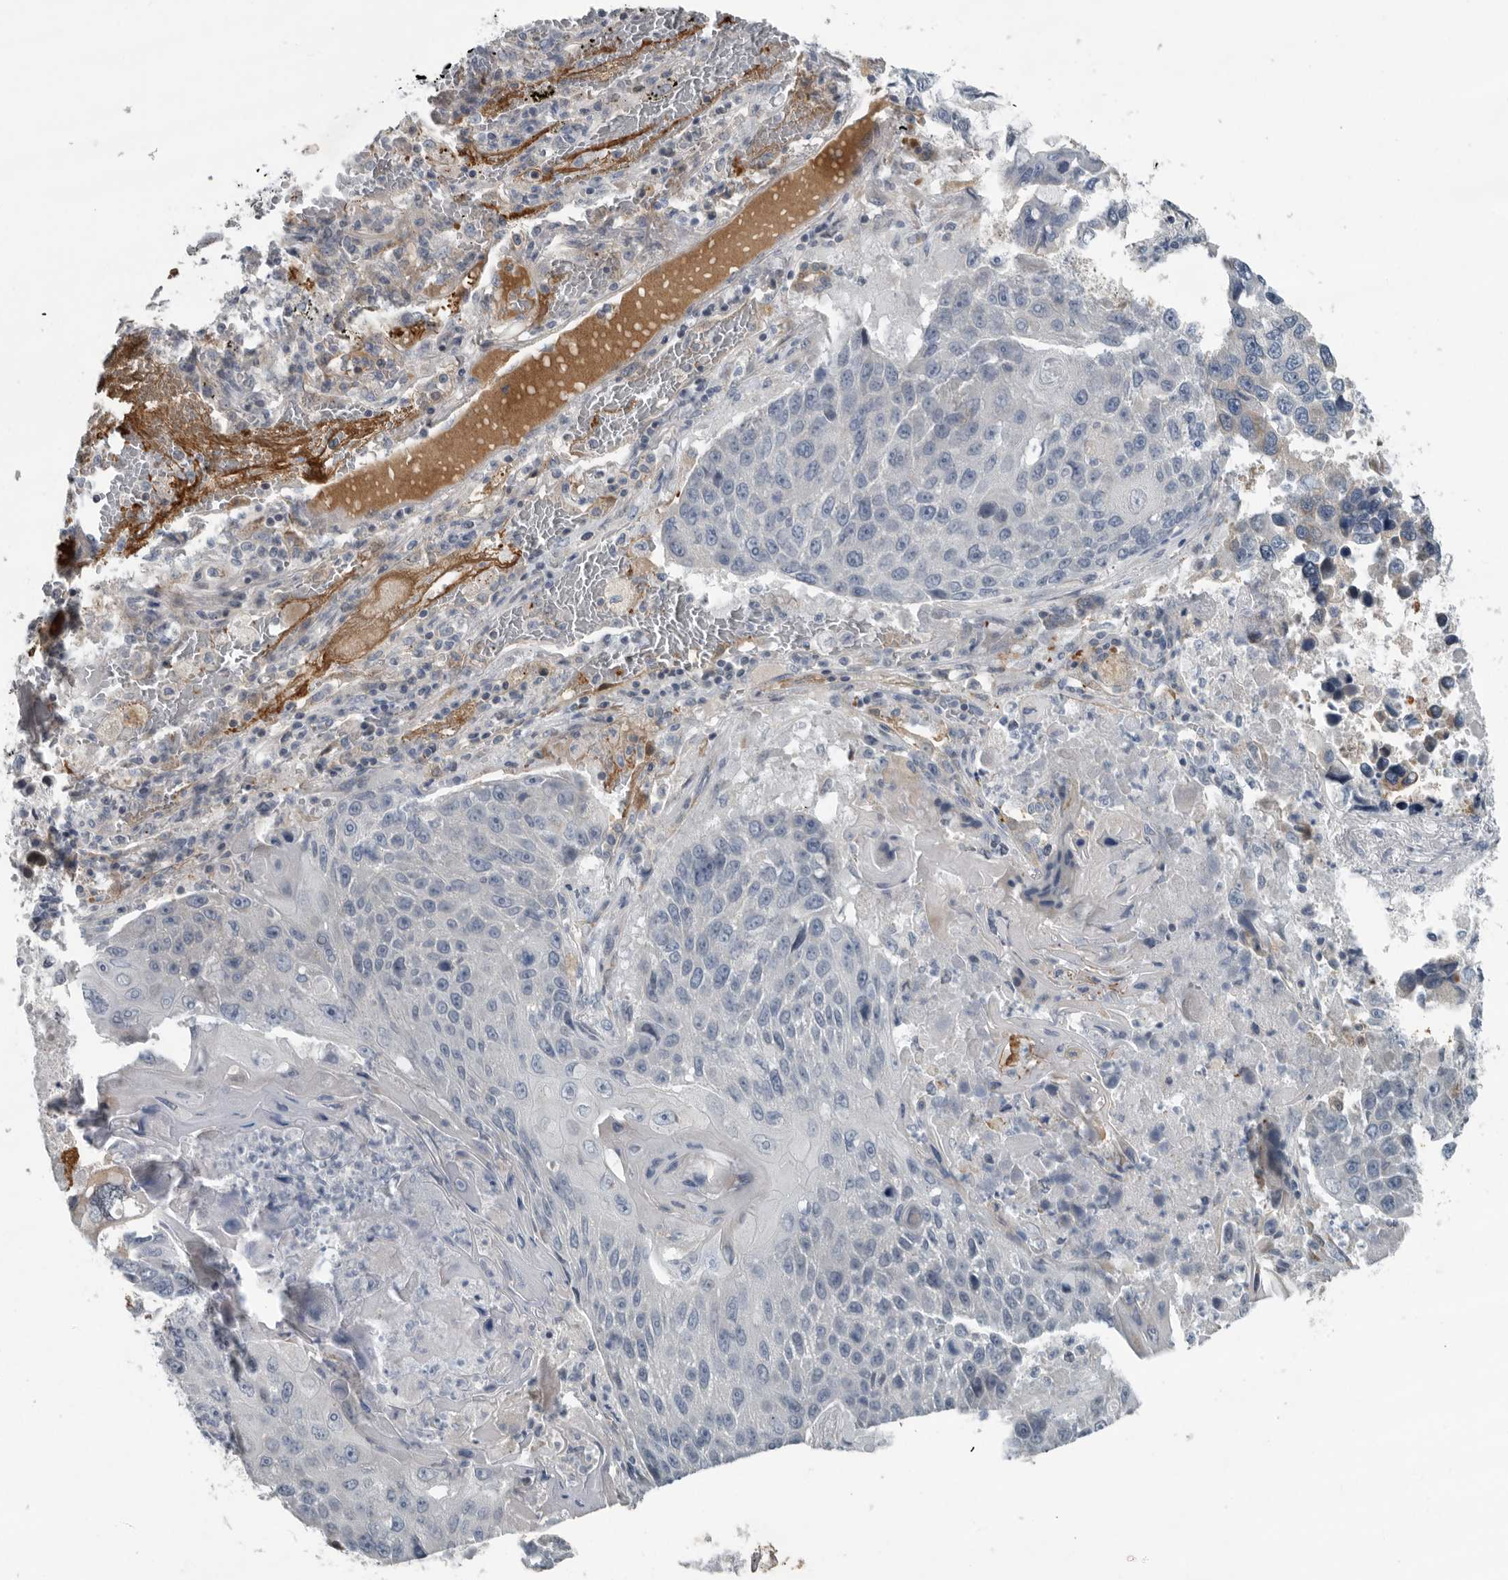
{"staining": {"intensity": "negative", "quantity": "none", "location": "none"}, "tissue": "lung cancer", "cell_type": "Tumor cells", "image_type": "cancer", "snomed": [{"axis": "morphology", "description": "Adenocarcinoma, NOS"}, {"axis": "topography", "description": "Lung"}], "caption": "Micrograph shows no protein expression in tumor cells of lung adenocarcinoma tissue.", "gene": "MPP3", "patient": {"sex": "male", "age": 64}}